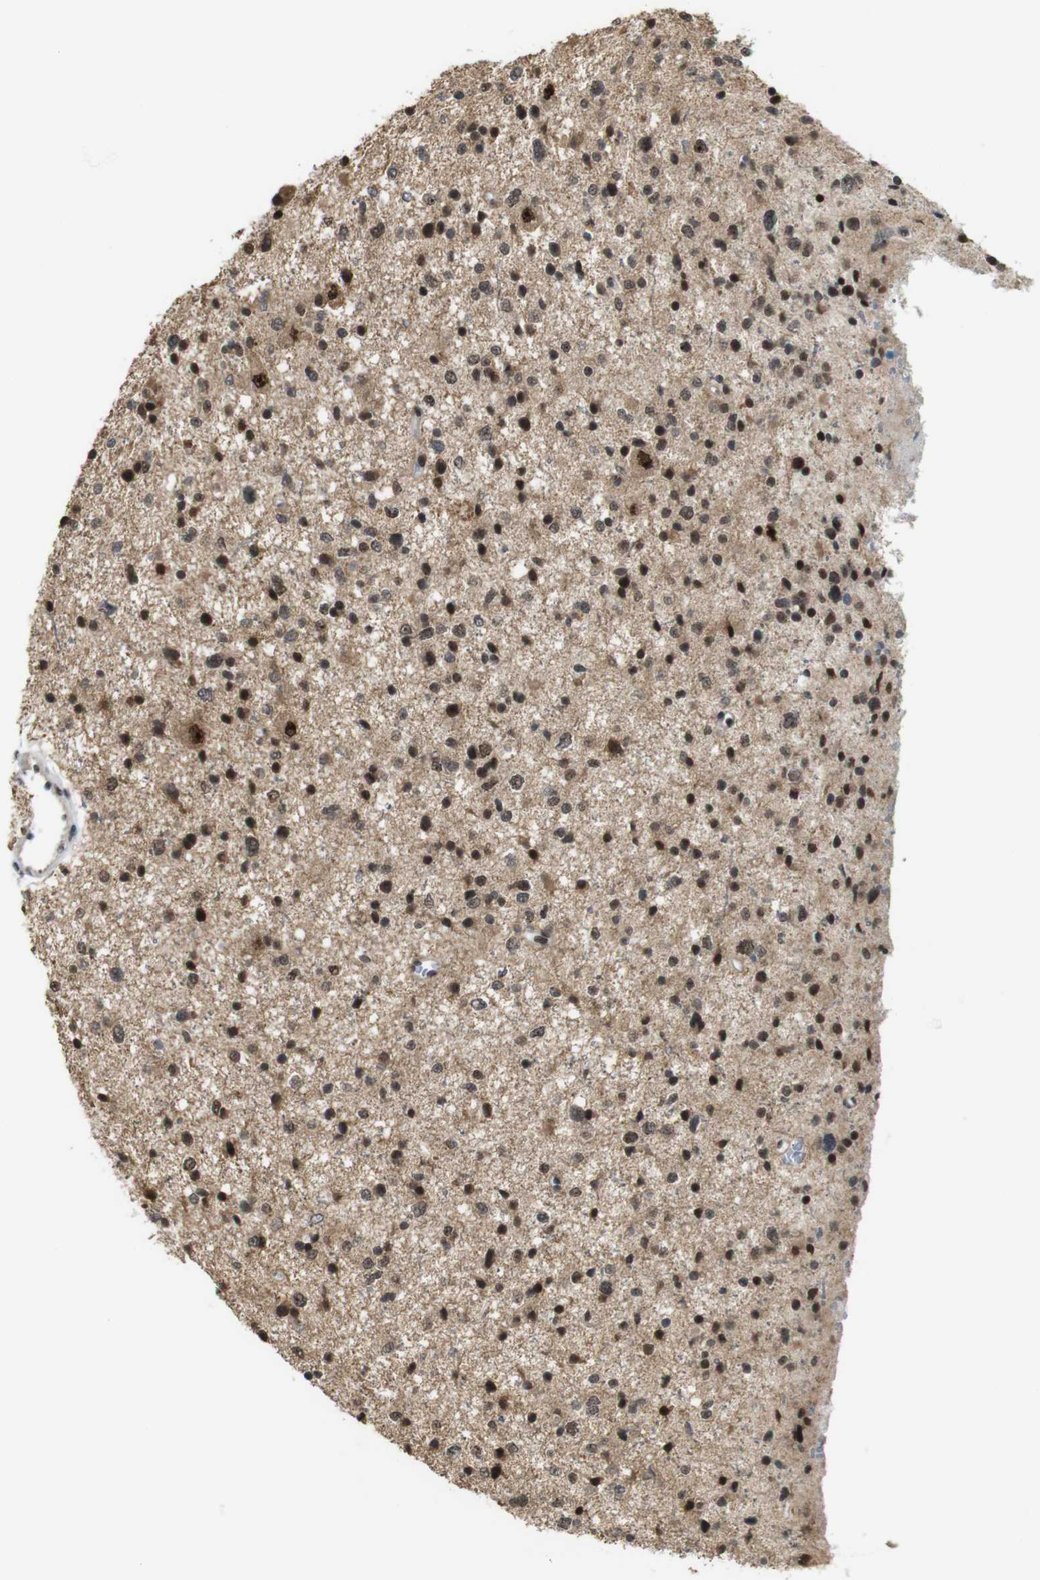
{"staining": {"intensity": "strong", "quantity": "25%-75%", "location": "cytoplasmic/membranous,nuclear"}, "tissue": "glioma", "cell_type": "Tumor cells", "image_type": "cancer", "snomed": [{"axis": "morphology", "description": "Glioma, malignant, Low grade"}, {"axis": "topography", "description": "Brain"}], "caption": "Strong cytoplasmic/membranous and nuclear expression is appreciated in about 25%-75% of tumor cells in glioma. (IHC, brightfield microscopy, high magnification).", "gene": "PNMA8A", "patient": {"sex": "female", "age": 37}}